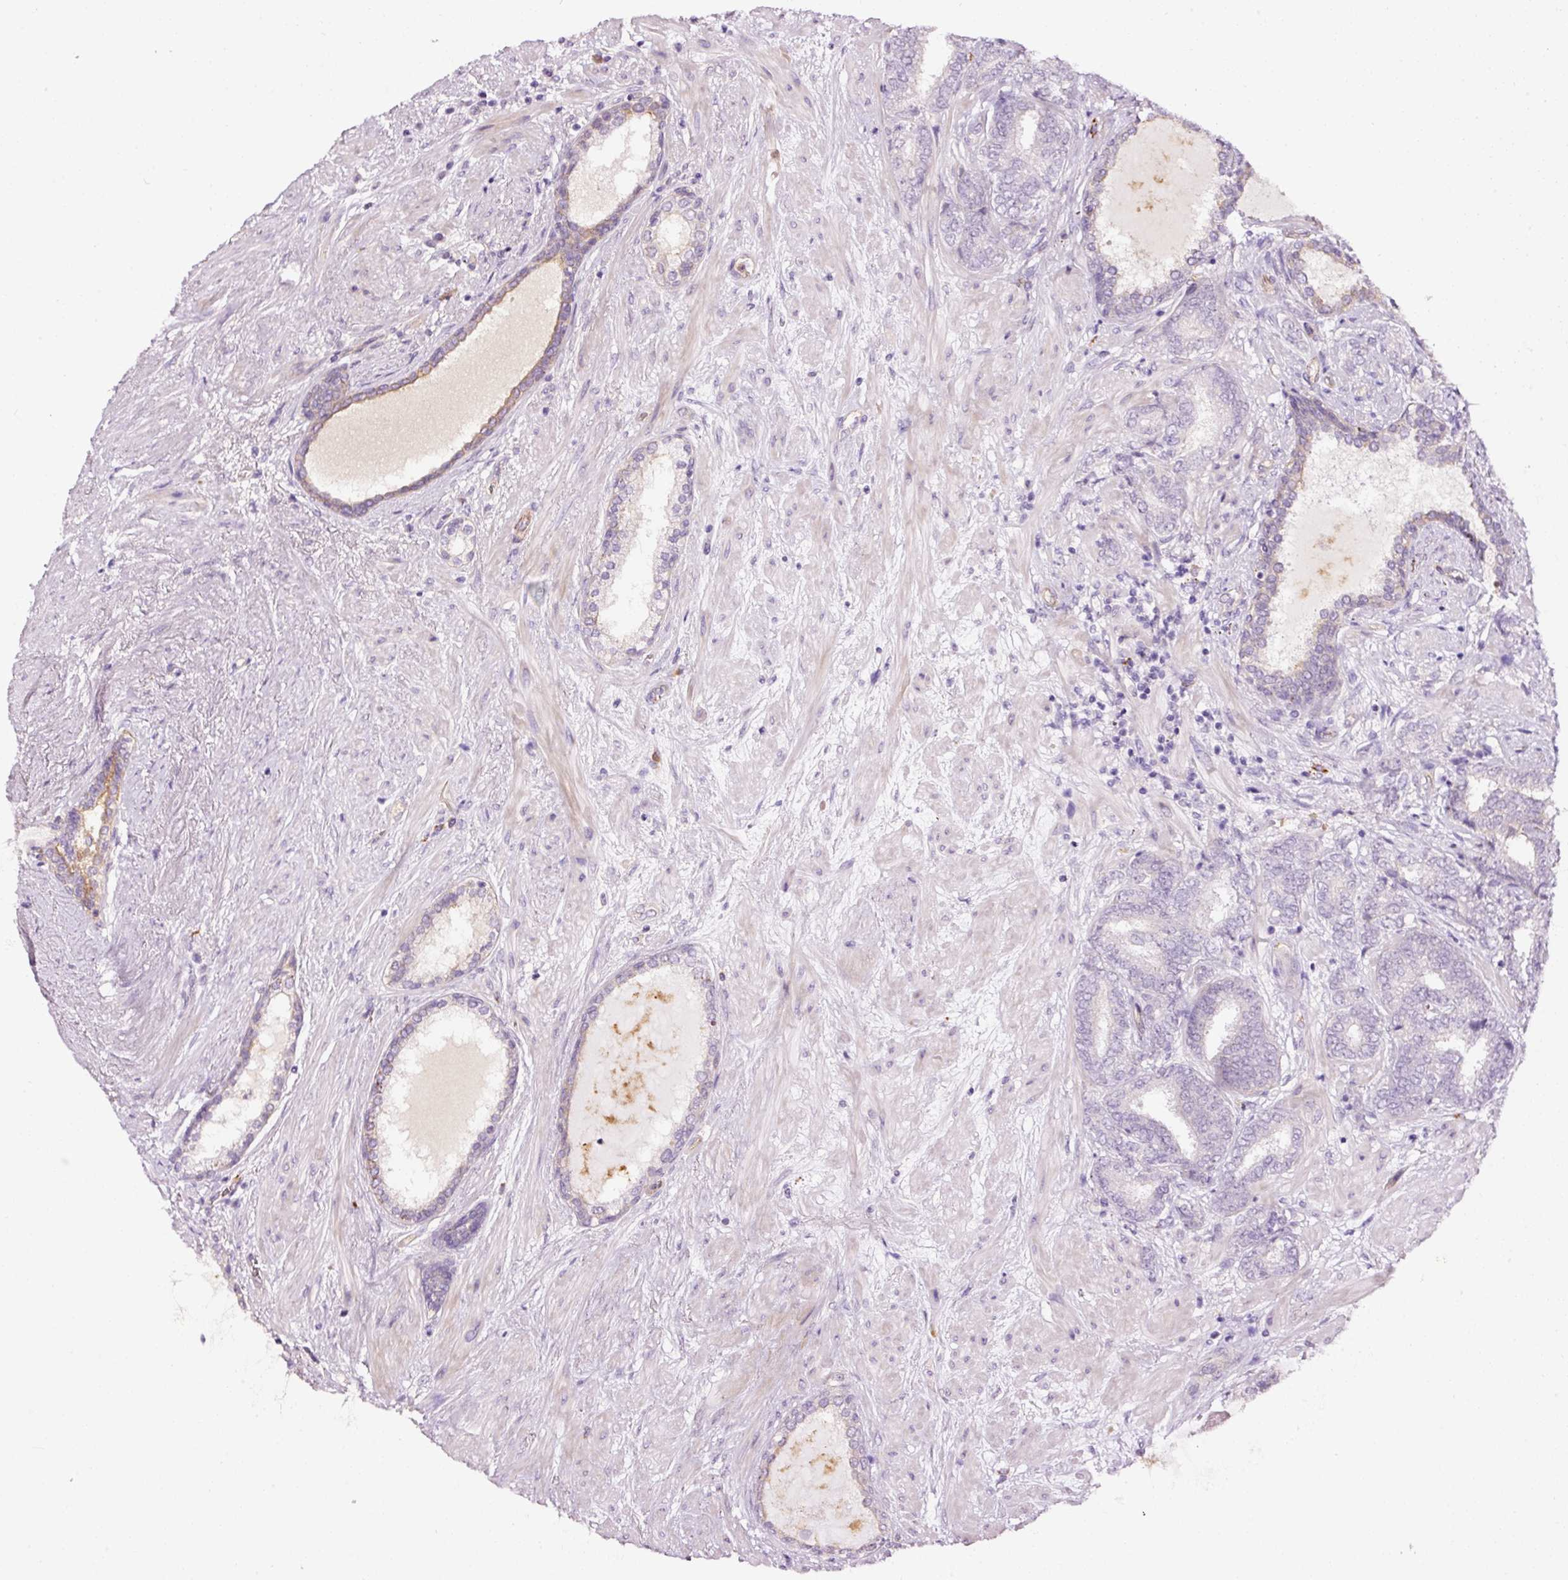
{"staining": {"intensity": "negative", "quantity": "none", "location": "none"}, "tissue": "prostate cancer", "cell_type": "Tumor cells", "image_type": "cancer", "snomed": [{"axis": "morphology", "description": "Adenocarcinoma, High grade"}, {"axis": "topography", "description": "Prostate"}], "caption": "Immunohistochemistry (IHC) micrograph of prostate cancer stained for a protein (brown), which displays no positivity in tumor cells. (Stains: DAB IHC with hematoxylin counter stain, Microscopy: brightfield microscopy at high magnification).", "gene": "ABCB4", "patient": {"sex": "male", "age": 72}}